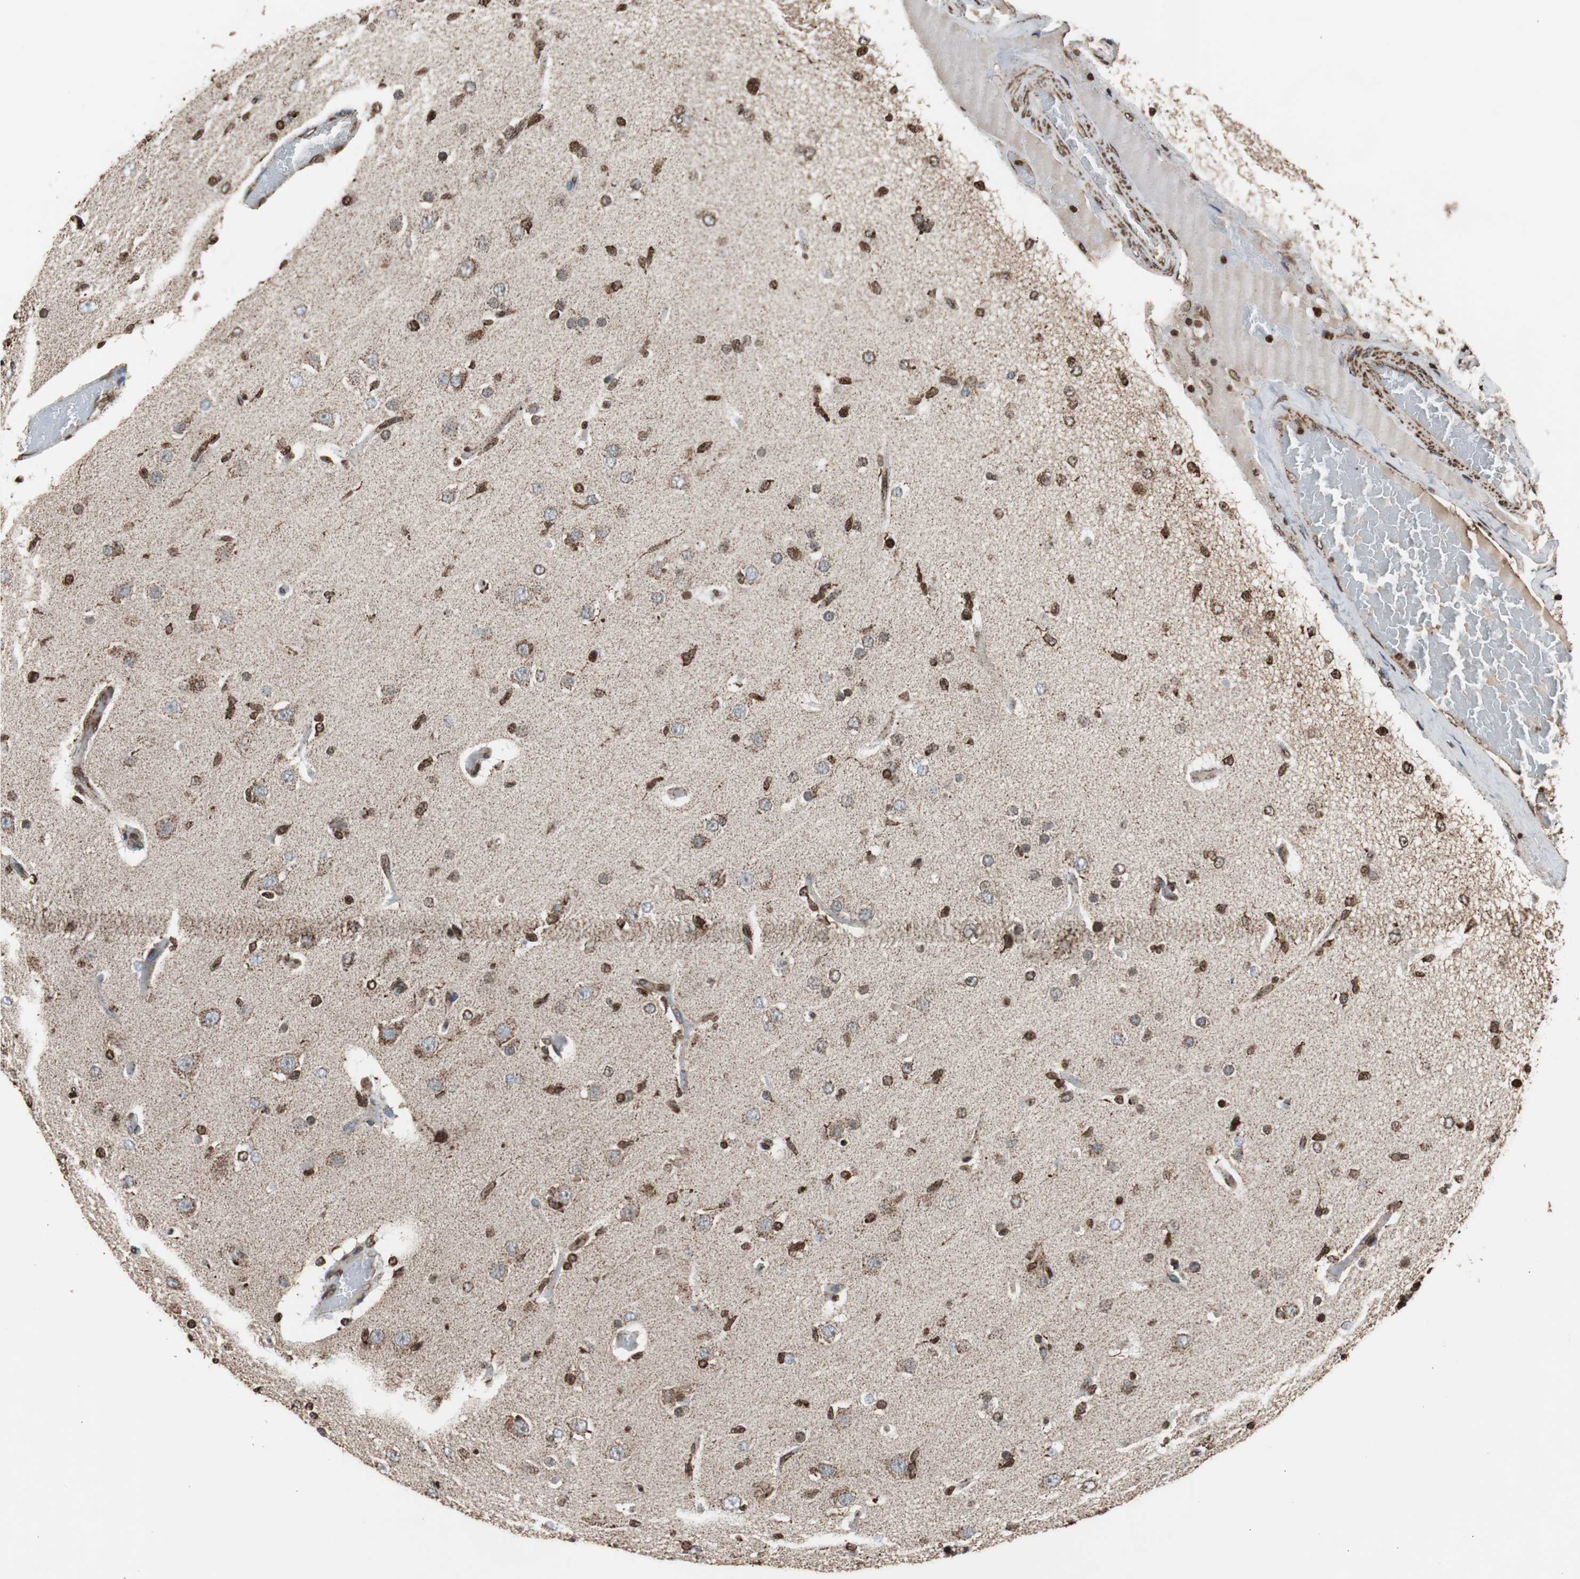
{"staining": {"intensity": "strong", "quantity": ">75%", "location": "cytoplasmic/membranous"}, "tissue": "glioma", "cell_type": "Tumor cells", "image_type": "cancer", "snomed": [{"axis": "morphology", "description": "Glioma, malignant, High grade"}, {"axis": "topography", "description": "Brain"}], "caption": "An IHC photomicrograph of neoplastic tissue is shown. Protein staining in brown highlights strong cytoplasmic/membranous positivity in malignant glioma (high-grade) within tumor cells. The staining was performed using DAB (3,3'-diaminobenzidine), with brown indicating positive protein expression. Nuclei are stained blue with hematoxylin.", "gene": "HSPA9", "patient": {"sex": "male", "age": 33}}